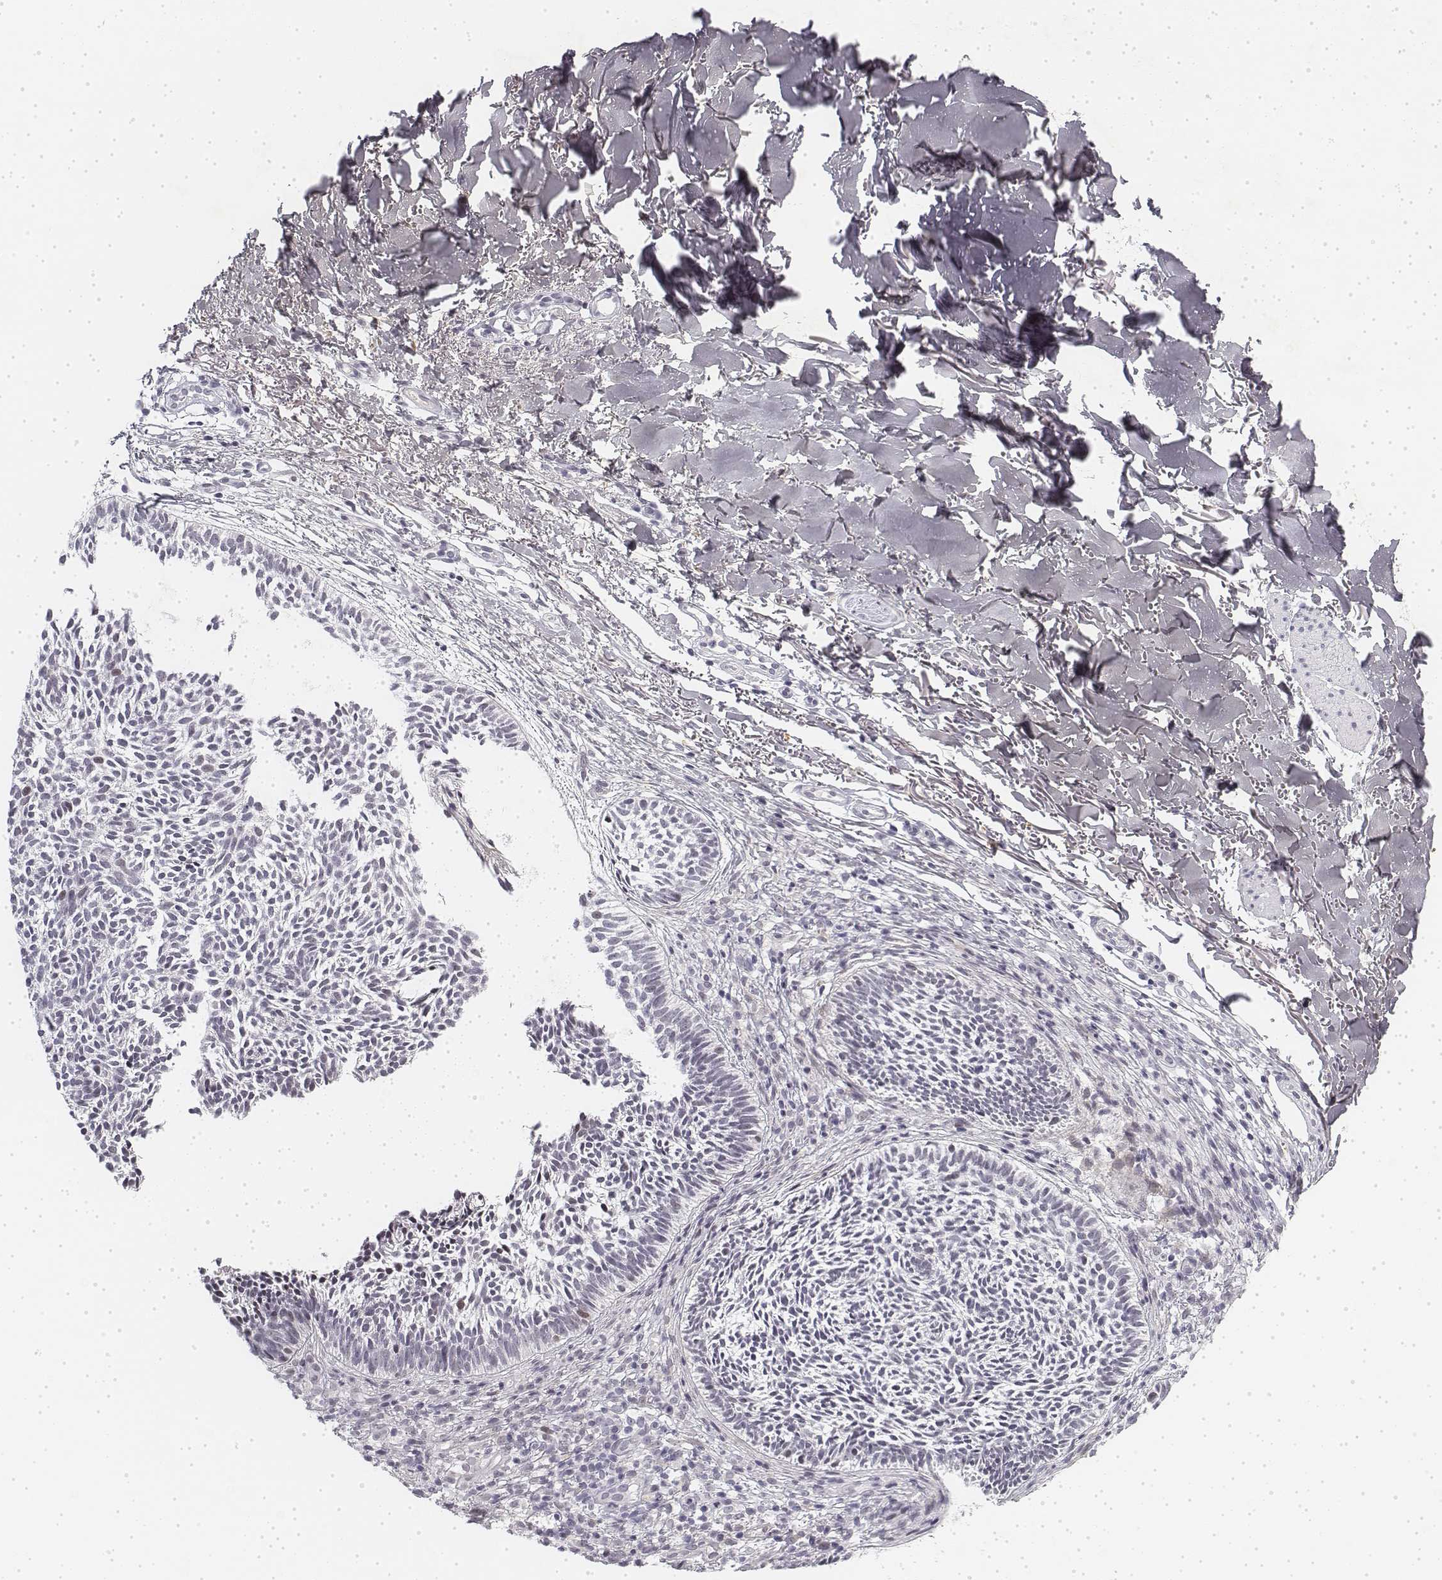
{"staining": {"intensity": "negative", "quantity": "none", "location": "none"}, "tissue": "skin cancer", "cell_type": "Tumor cells", "image_type": "cancer", "snomed": [{"axis": "morphology", "description": "Basal cell carcinoma"}, {"axis": "topography", "description": "Skin"}], "caption": "DAB (3,3'-diaminobenzidine) immunohistochemical staining of skin basal cell carcinoma exhibits no significant expression in tumor cells.", "gene": "KRT84", "patient": {"sex": "male", "age": 78}}